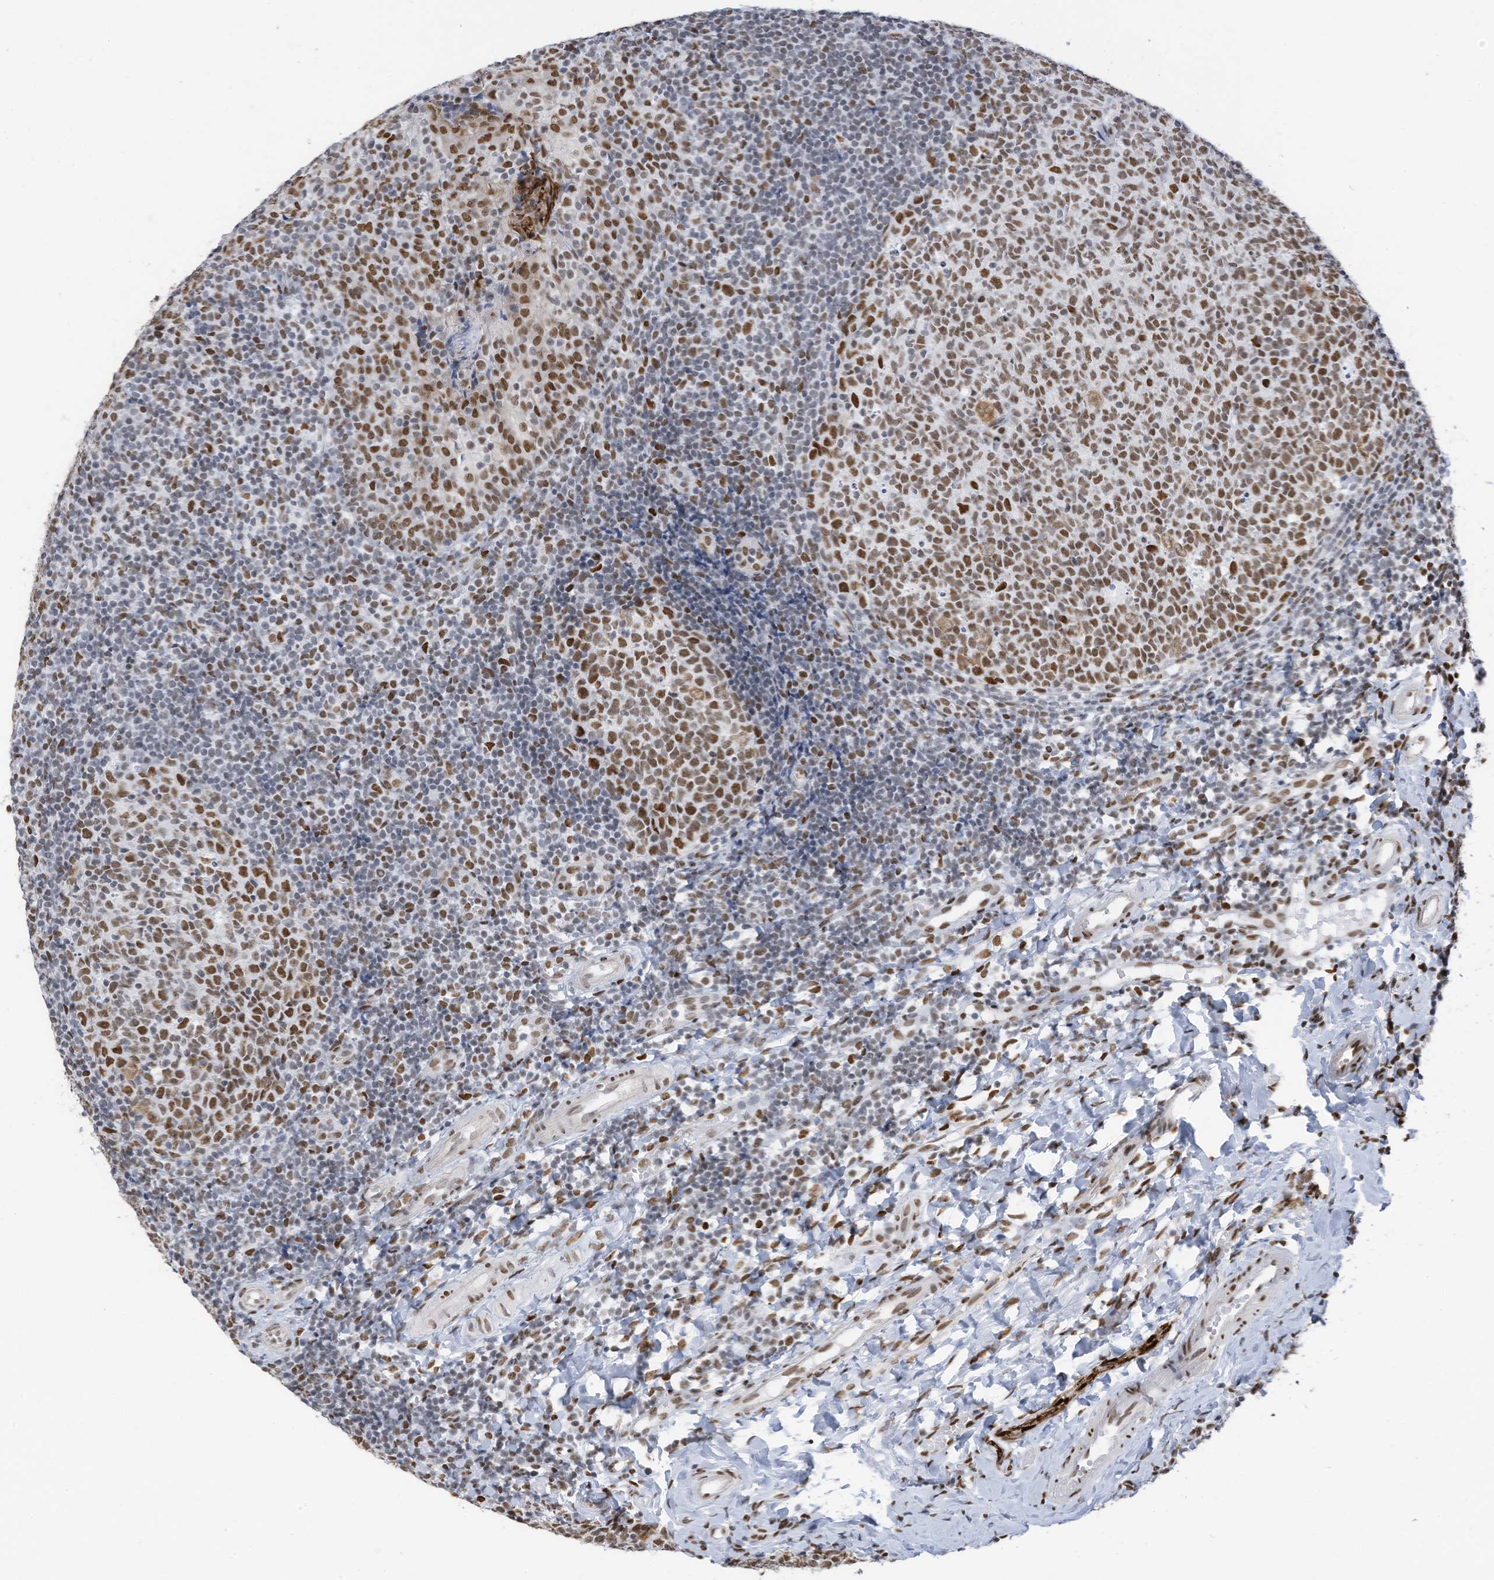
{"staining": {"intensity": "moderate", "quantity": ">75%", "location": "nuclear"}, "tissue": "tonsil", "cell_type": "Germinal center cells", "image_type": "normal", "snomed": [{"axis": "morphology", "description": "Normal tissue, NOS"}, {"axis": "topography", "description": "Tonsil"}], "caption": "This histopathology image reveals immunohistochemistry (IHC) staining of unremarkable tonsil, with medium moderate nuclear staining in about >75% of germinal center cells.", "gene": "KHSRP", "patient": {"sex": "female", "age": 19}}